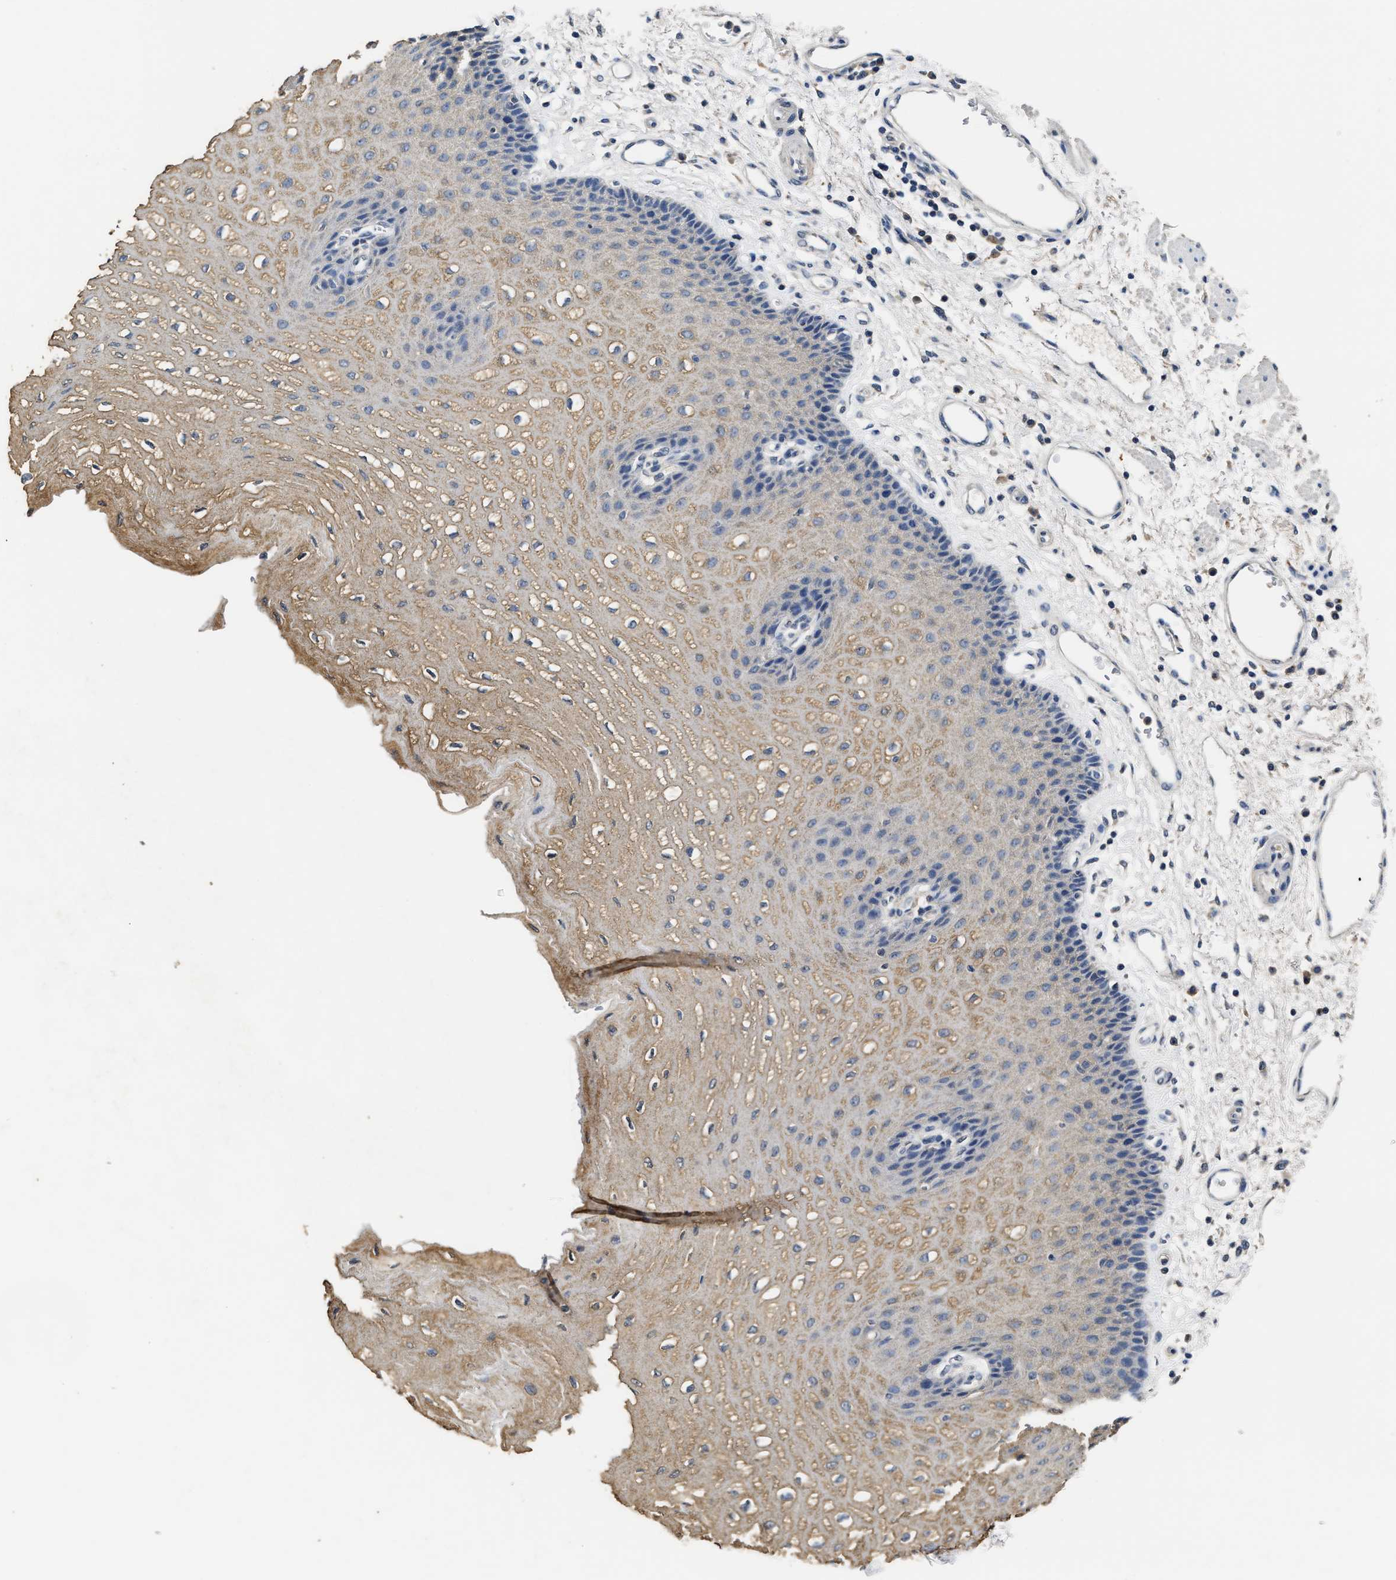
{"staining": {"intensity": "weak", "quantity": "25%-75%", "location": "cytoplasmic/membranous"}, "tissue": "esophagus", "cell_type": "Squamous epithelial cells", "image_type": "normal", "snomed": [{"axis": "morphology", "description": "Normal tissue, NOS"}, {"axis": "topography", "description": "Esophagus"}], "caption": "High-magnification brightfield microscopy of benign esophagus stained with DAB (brown) and counterstained with hematoxylin (blue). squamous epithelial cells exhibit weak cytoplasmic/membranous staining is present in approximately25%-75% of cells.", "gene": "CTNNA1", "patient": {"sex": "male", "age": 54}}